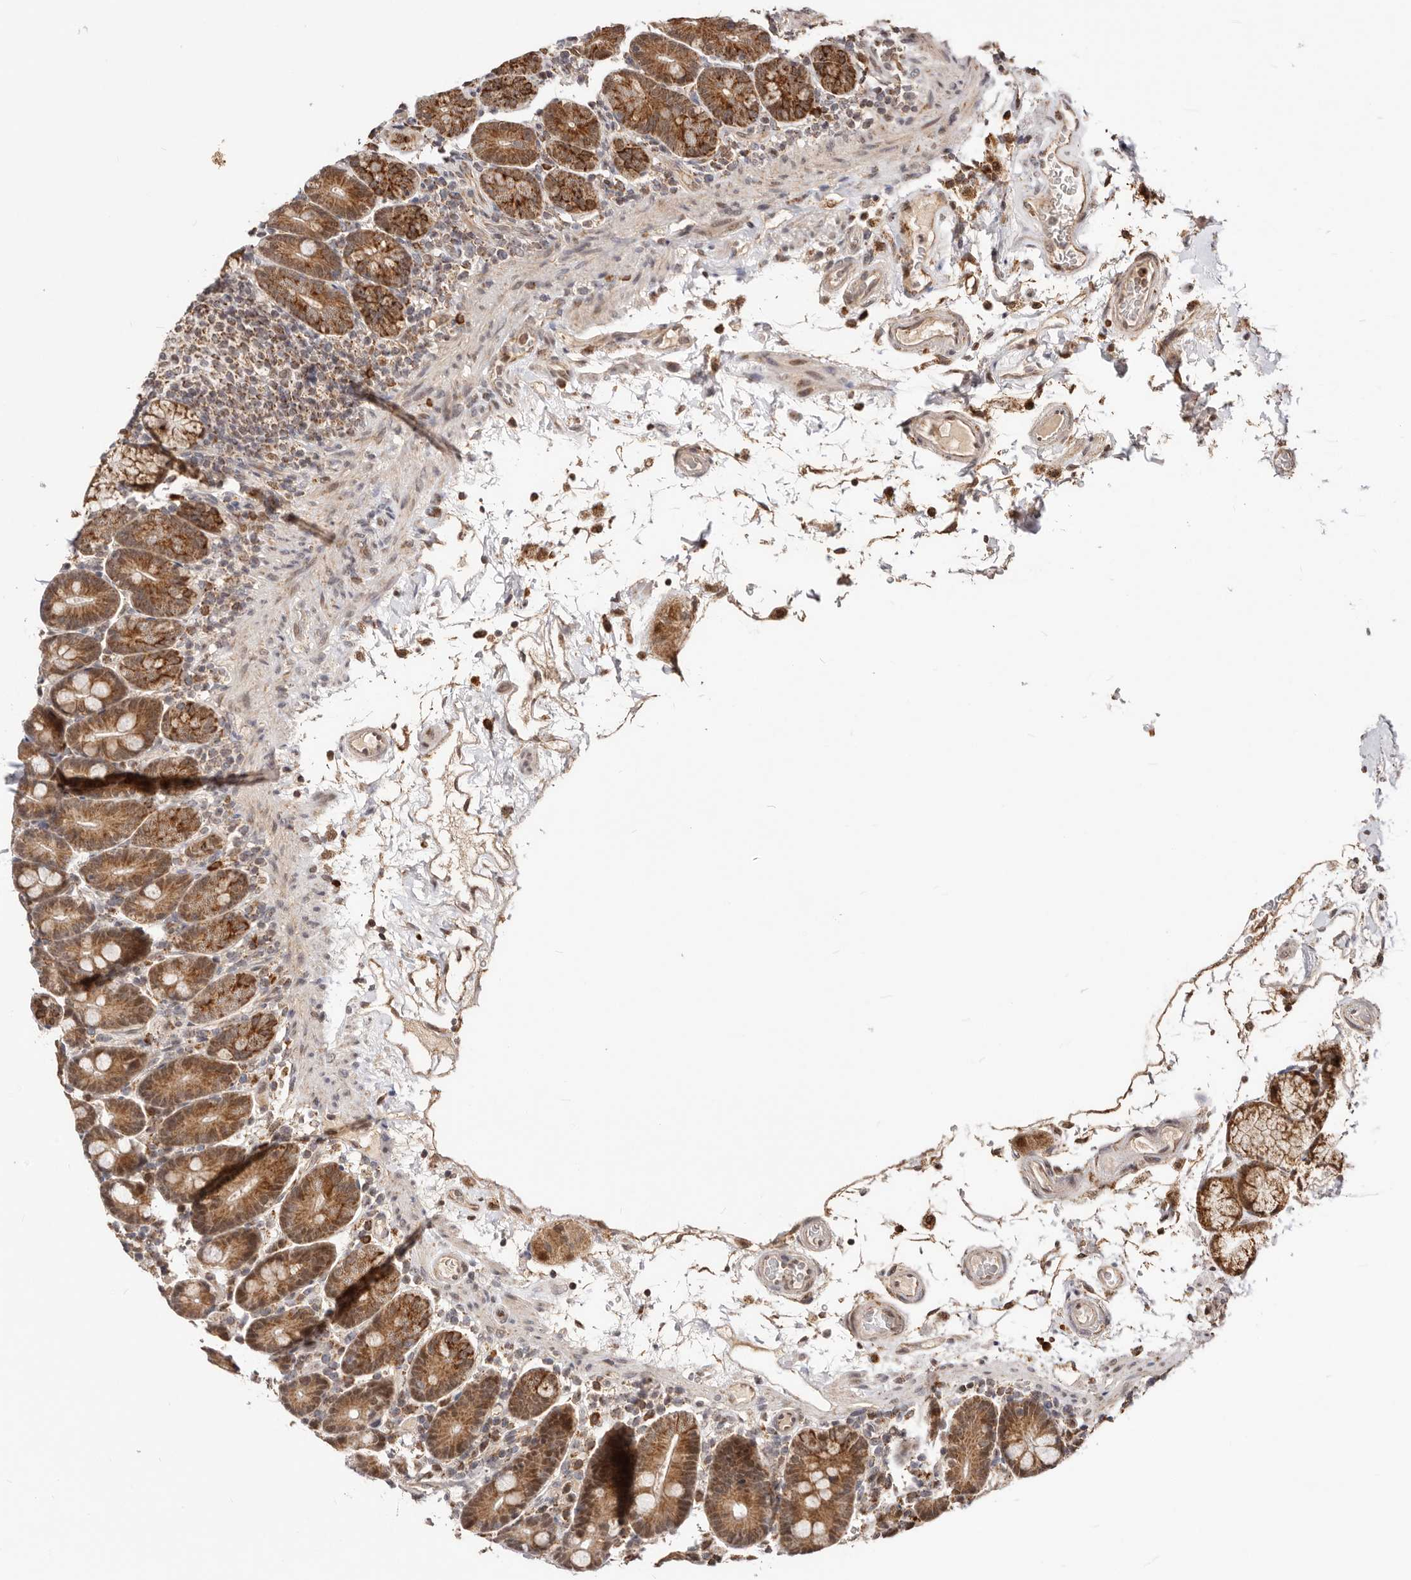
{"staining": {"intensity": "moderate", "quantity": ">75%", "location": "cytoplasmic/membranous,nuclear"}, "tissue": "duodenum", "cell_type": "Glandular cells", "image_type": "normal", "snomed": [{"axis": "morphology", "description": "Normal tissue, NOS"}, {"axis": "topography", "description": "Small intestine, NOS"}], "caption": "Duodenum stained with immunohistochemistry exhibits moderate cytoplasmic/membranous,nuclear expression in about >75% of glandular cells.", "gene": "SEC14L1", "patient": {"sex": "female", "age": 71}}